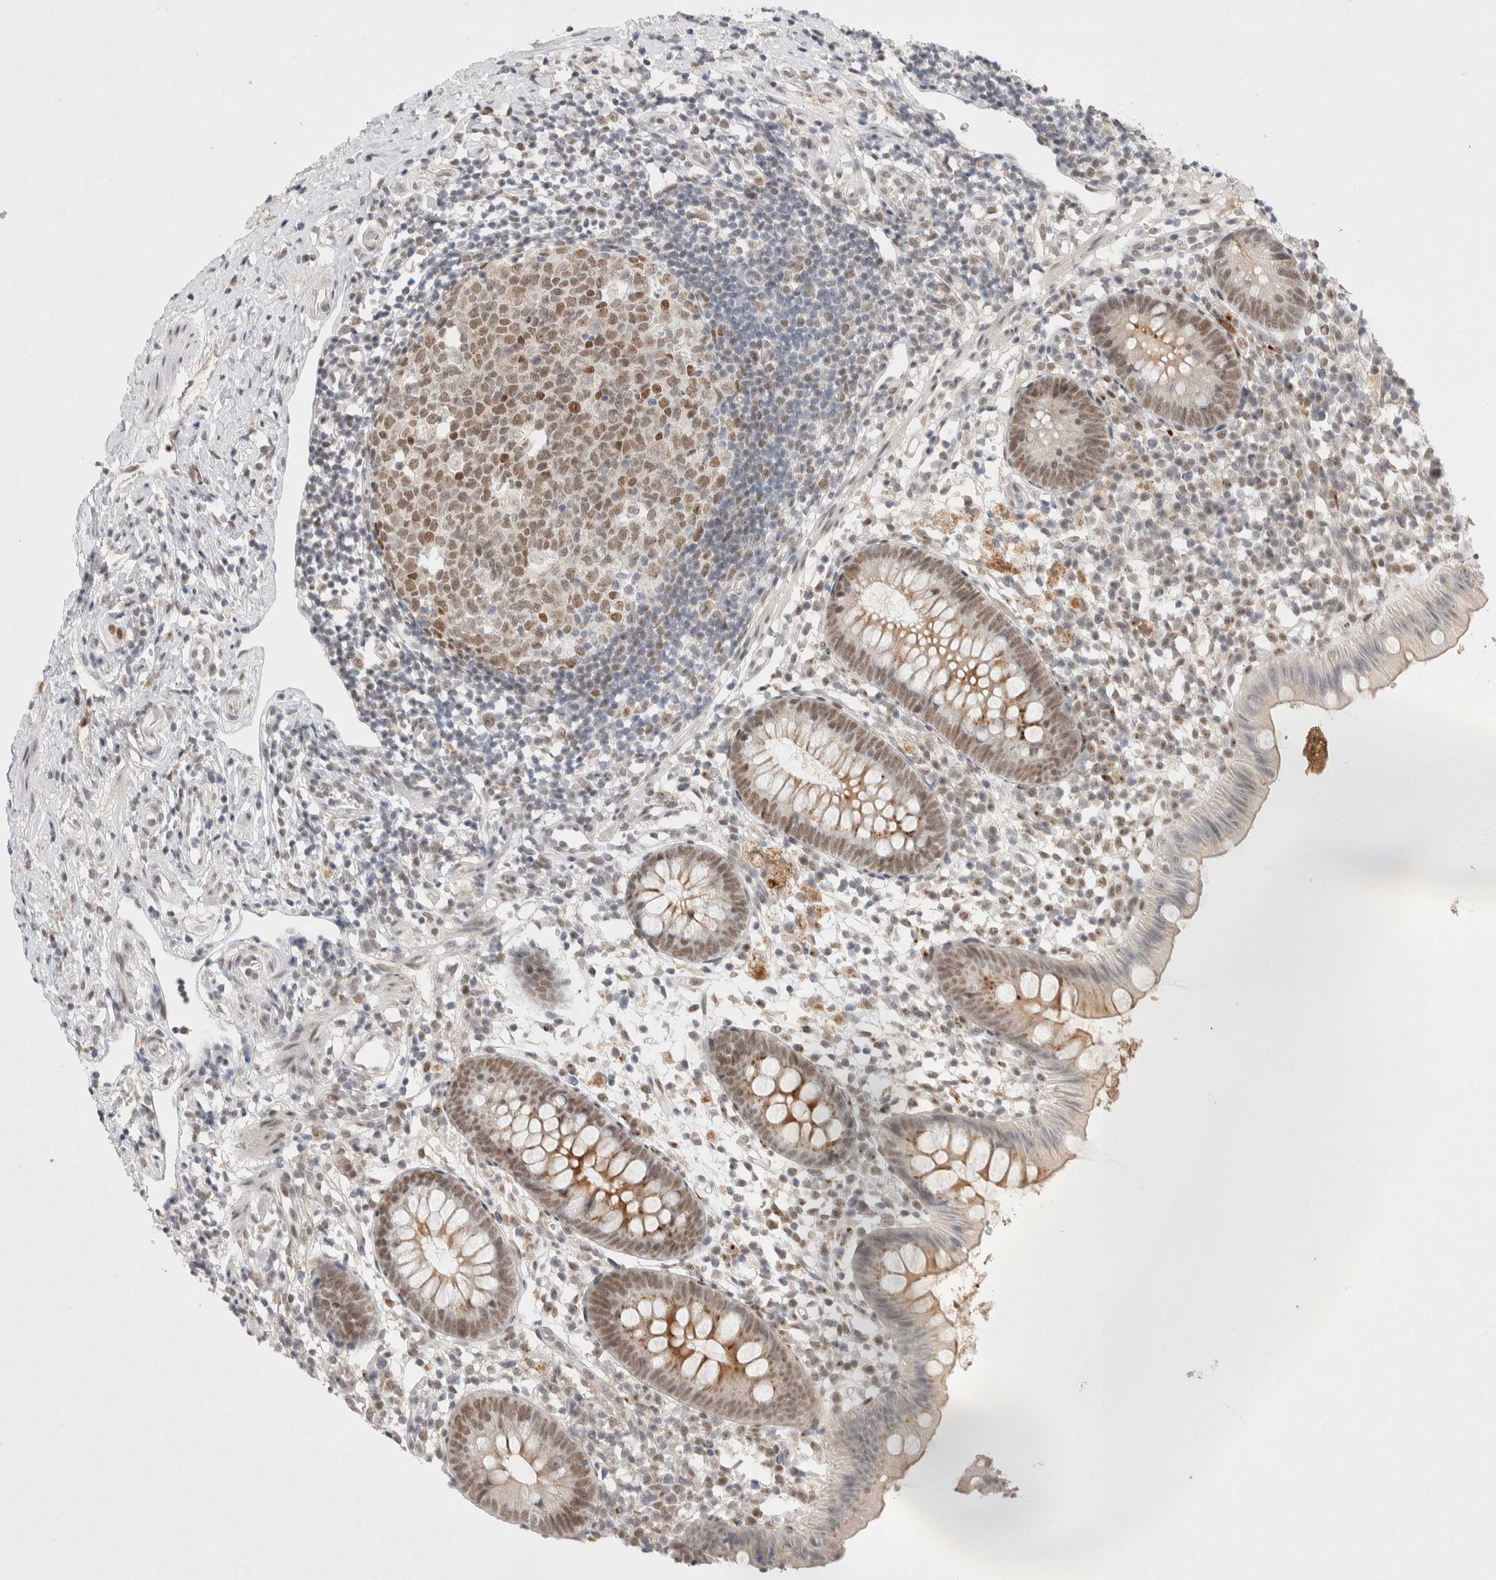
{"staining": {"intensity": "moderate", "quantity": "25%-75%", "location": "cytoplasmic/membranous,nuclear"}, "tissue": "appendix", "cell_type": "Glandular cells", "image_type": "normal", "snomed": [{"axis": "morphology", "description": "Normal tissue, NOS"}, {"axis": "topography", "description": "Appendix"}], "caption": "Appendix stained with IHC exhibits moderate cytoplasmic/membranous,nuclear positivity in about 25%-75% of glandular cells.", "gene": "RECQL4", "patient": {"sex": "female", "age": 20}}